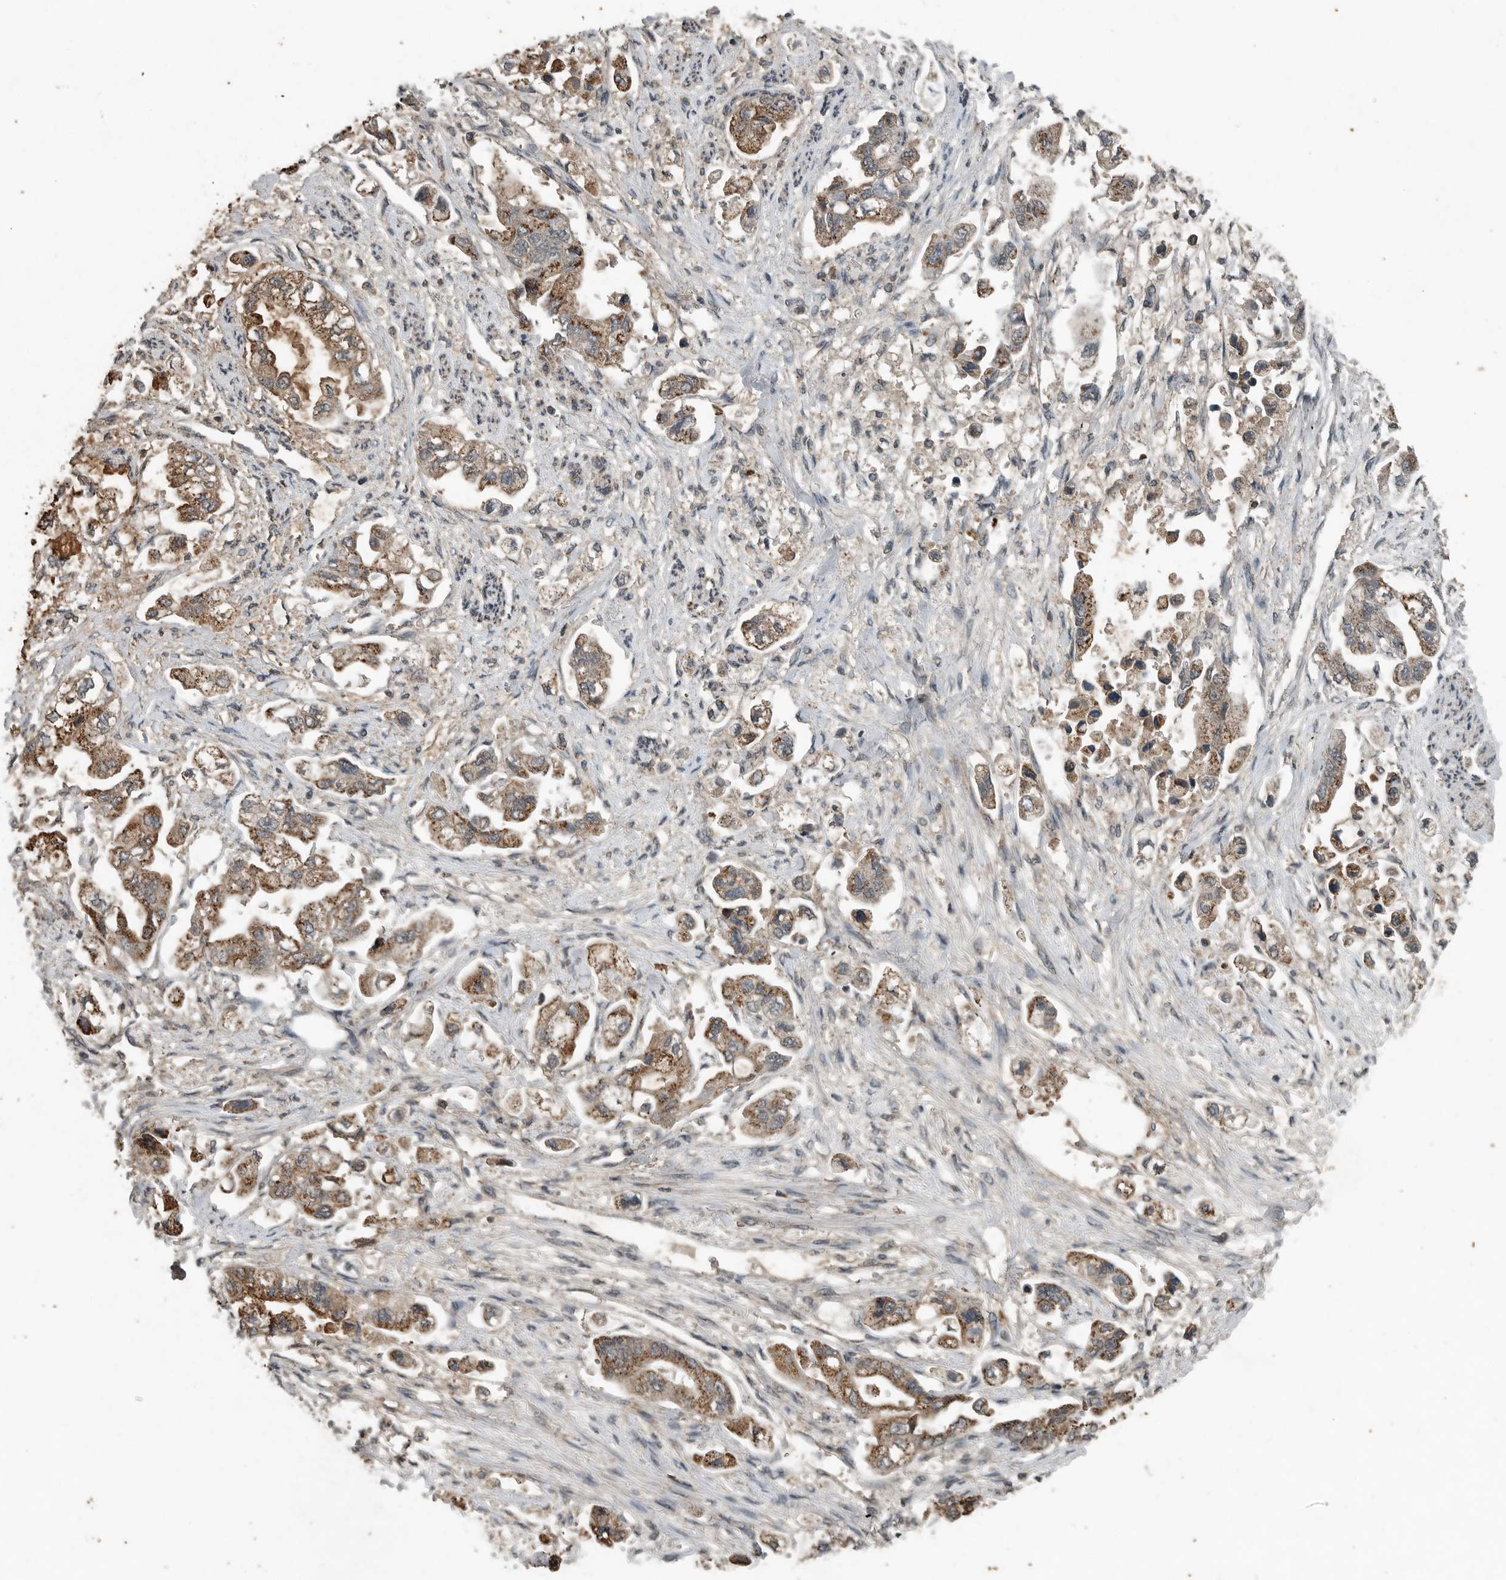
{"staining": {"intensity": "moderate", "quantity": ">75%", "location": "cytoplasmic/membranous"}, "tissue": "stomach cancer", "cell_type": "Tumor cells", "image_type": "cancer", "snomed": [{"axis": "morphology", "description": "Adenocarcinoma, NOS"}, {"axis": "topography", "description": "Stomach"}], "caption": "A medium amount of moderate cytoplasmic/membranous staining is identified in approximately >75% of tumor cells in stomach cancer tissue.", "gene": "IL6ST", "patient": {"sex": "male", "age": 62}}